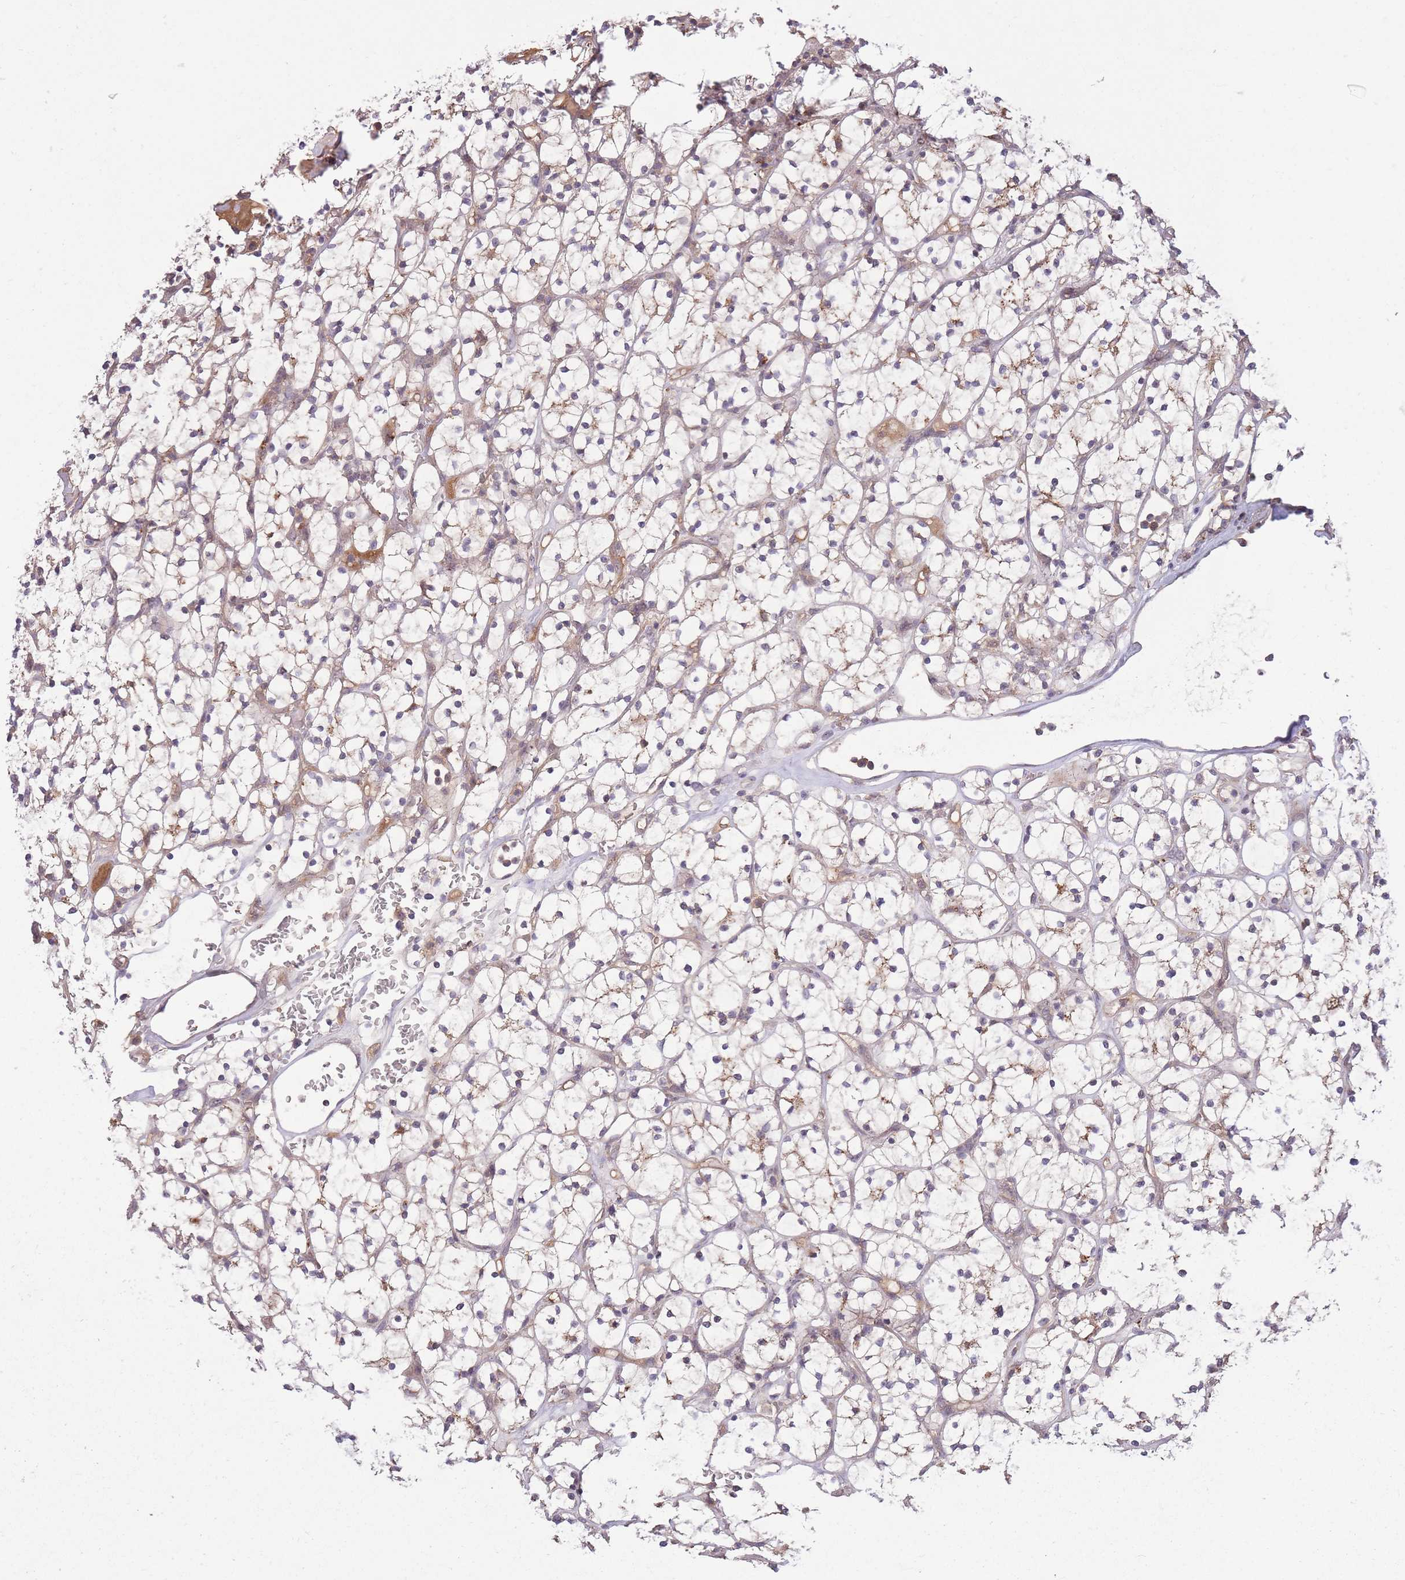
{"staining": {"intensity": "weak", "quantity": "<25%", "location": "cytoplasmic/membranous"}, "tissue": "renal cancer", "cell_type": "Tumor cells", "image_type": "cancer", "snomed": [{"axis": "morphology", "description": "Adenocarcinoma, NOS"}, {"axis": "topography", "description": "Kidney"}], "caption": "Immunohistochemistry (IHC) image of human adenocarcinoma (renal) stained for a protein (brown), which exhibits no expression in tumor cells. Brightfield microscopy of IHC stained with DAB (brown) and hematoxylin (blue), captured at high magnification.", "gene": "POLR3F", "patient": {"sex": "female", "age": 64}}